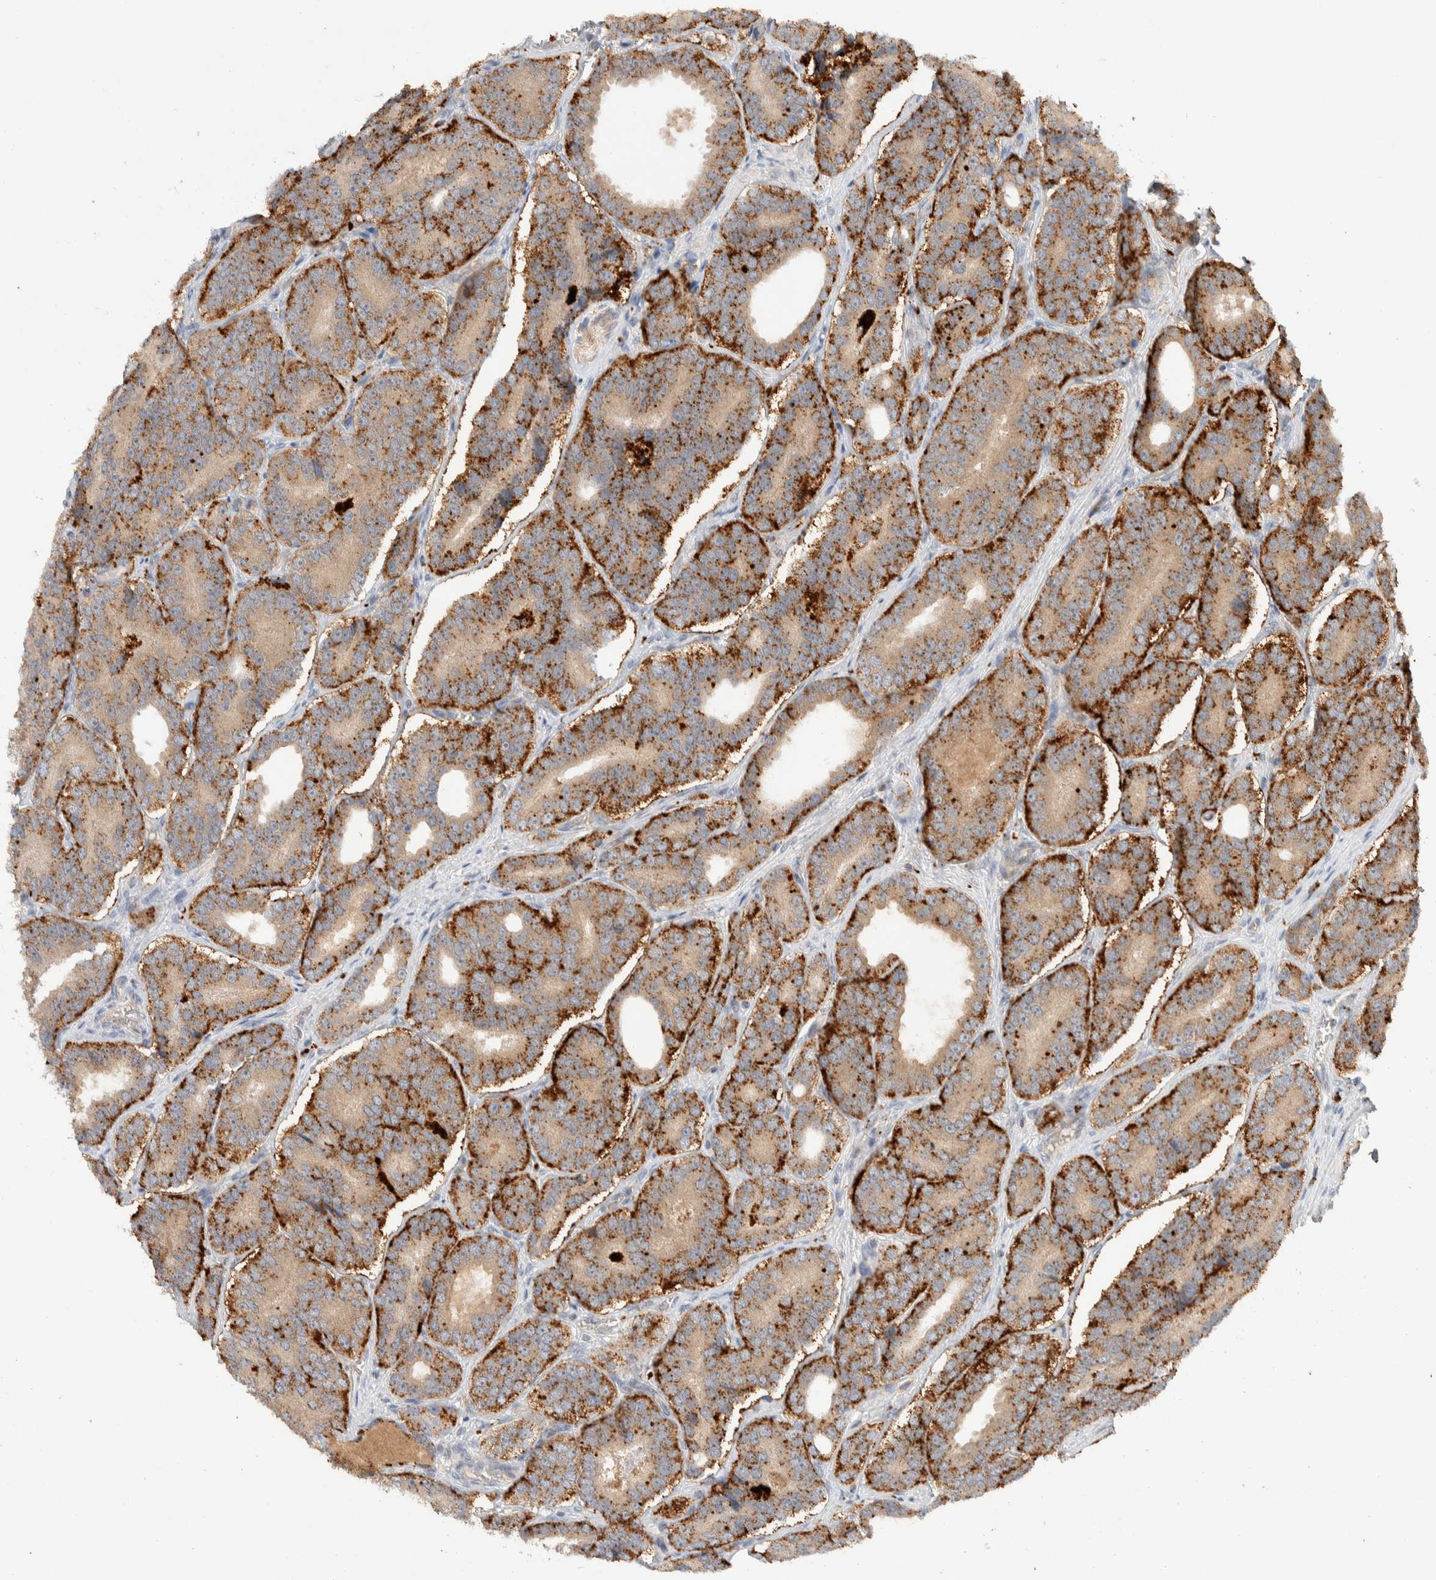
{"staining": {"intensity": "strong", "quantity": ">75%", "location": "cytoplasmic/membranous"}, "tissue": "prostate cancer", "cell_type": "Tumor cells", "image_type": "cancer", "snomed": [{"axis": "morphology", "description": "Adenocarcinoma, High grade"}, {"axis": "topography", "description": "Prostate"}], "caption": "IHC photomicrograph of human prostate cancer (adenocarcinoma (high-grade)) stained for a protein (brown), which exhibits high levels of strong cytoplasmic/membranous positivity in approximately >75% of tumor cells.", "gene": "GCLM", "patient": {"sex": "male", "age": 56}}